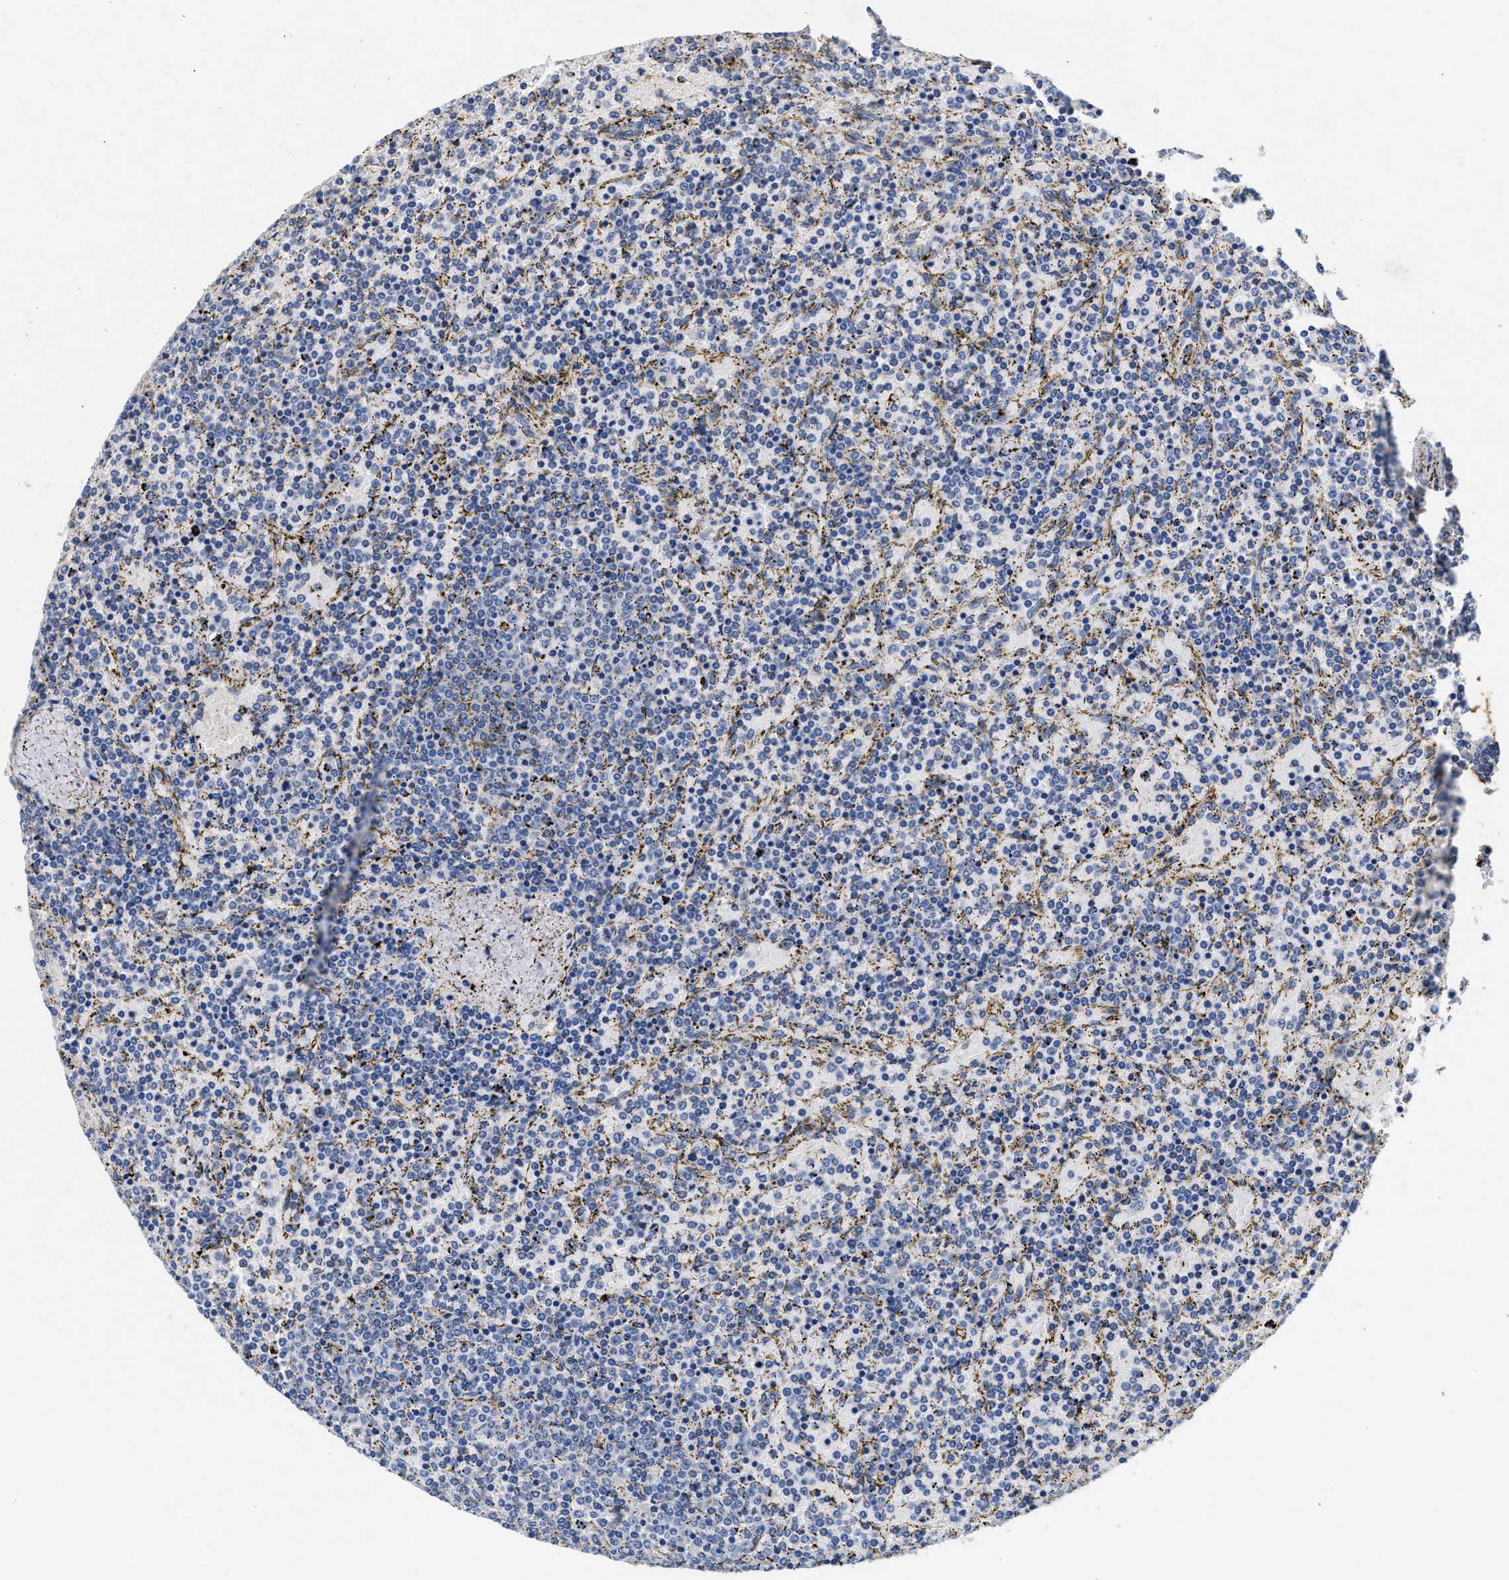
{"staining": {"intensity": "negative", "quantity": "none", "location": "none"}, "tissue": "lymphoma", "cell_type": "Tumor cells", "image_type": "cancer", "snomed": [{"axis": "morphology", "description": "Malignant lymphoma, non-Hodgkin's type, Low grade"}, {"axis": "topography", "description": "Spleen"}], "caption": "A micrograph of human lymphoma is negative for staining in tumor cells.", "gene": "GNAI3", "patient": {"sex": "female", "age": 77}}